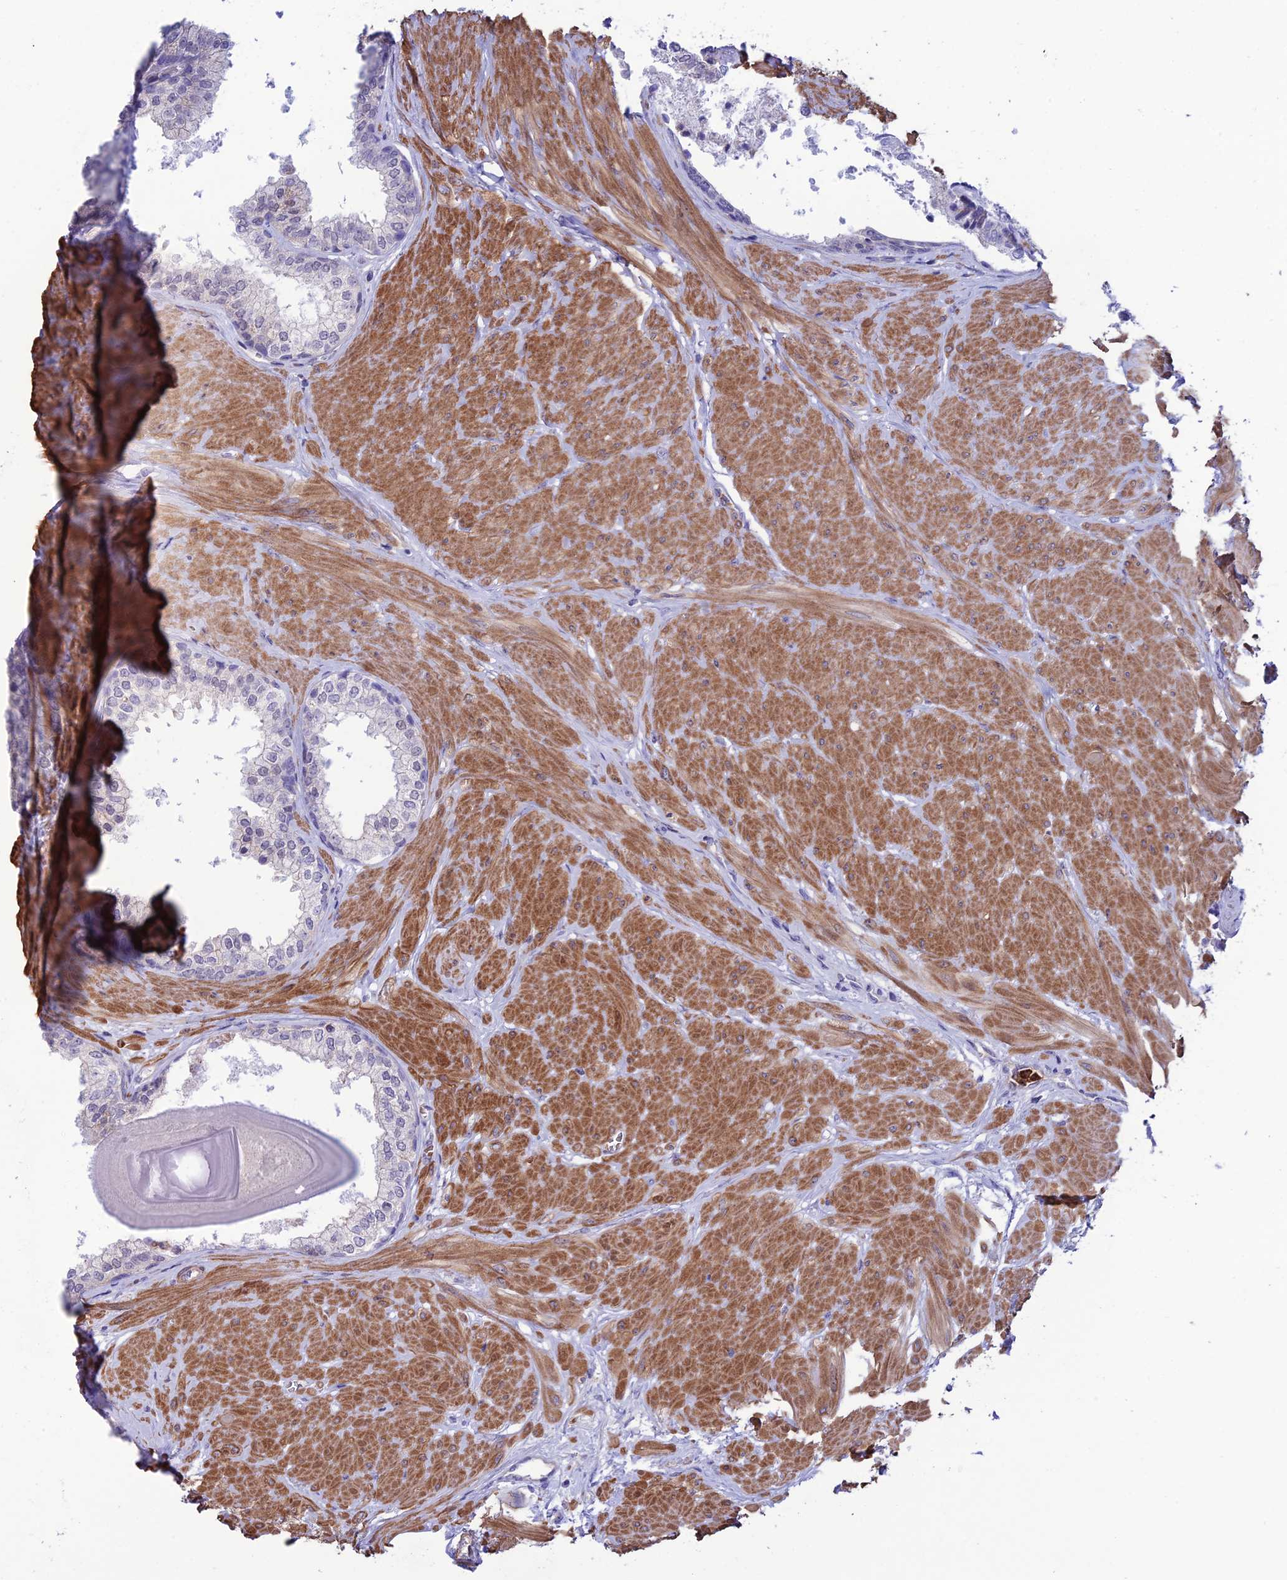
{"staining": {"intensity": "negative", "quantity": "none", "location": "none"}, "tissue": "prostate", "cell_type": "Glandular cells", "image_type": "normal", "snomed": [{"axis": "morphology", "description": "Normal tissue, NOS"}, {"axis": "topography", "description": "Prostate"}], "caption": "This is an IHC image of benign prostate. There is no expression in glandular cells.", "gene": "COL6A6", "patient": {"sex": "male", "age": 48}}